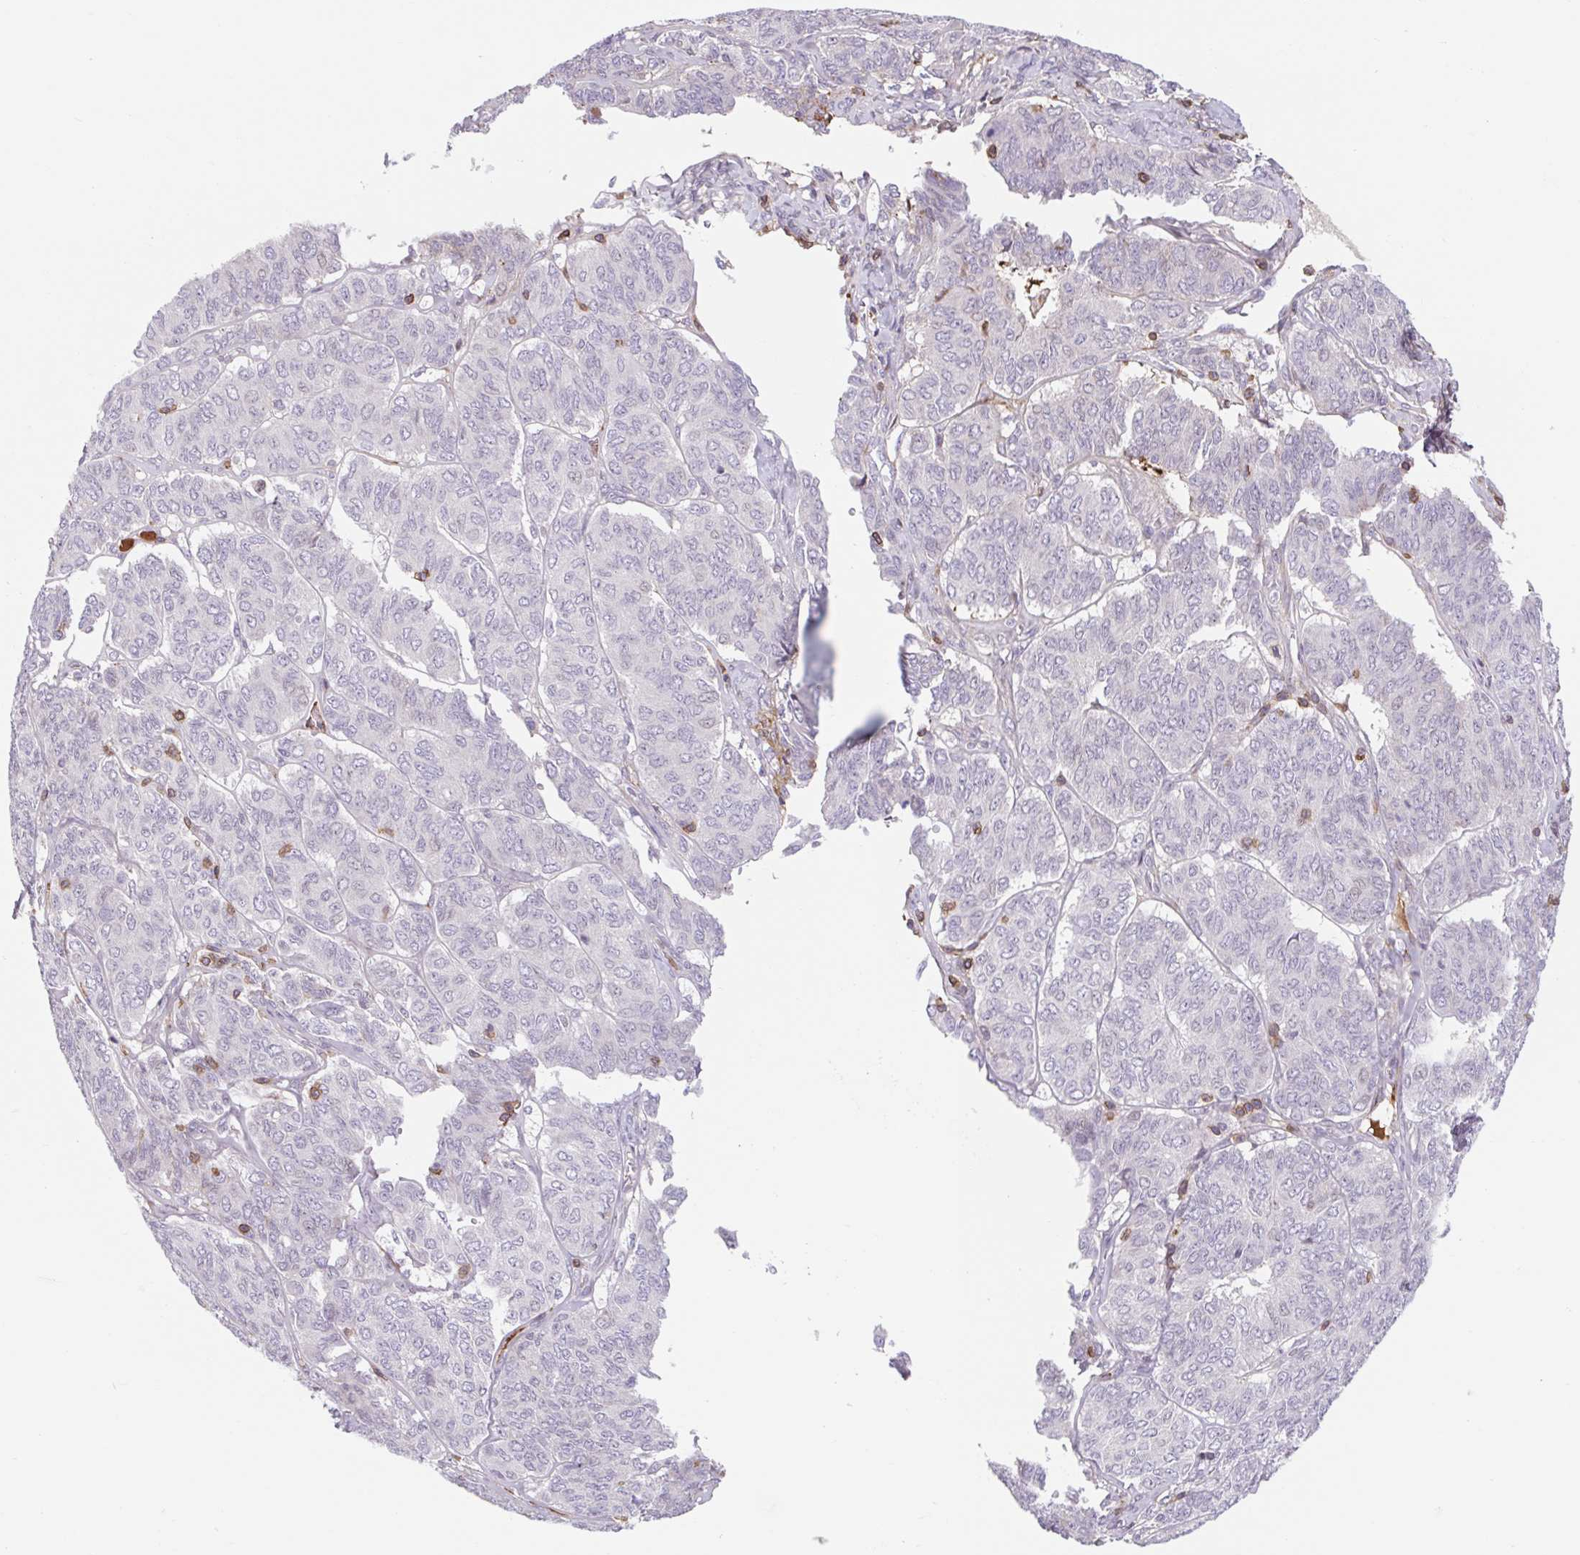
{"staining": {"intensity": "negative", "quantity": "none", "location": "none"}, "tissue": "ovarian cancer", "cell_type": "Tumor cells", "image_type": "cancer", "snomed": [{"axis": "morphology", "description": "Carcinoma, endometroid"}, {"axis": "topography", "description": "Ovary"}], "caption": "Immunohistochemistry of human ovarian endometroid carcinoma shows no expression in tumor cells.", "gene": "TPRG1", "patient": {"sex": "female", "age": 80}}